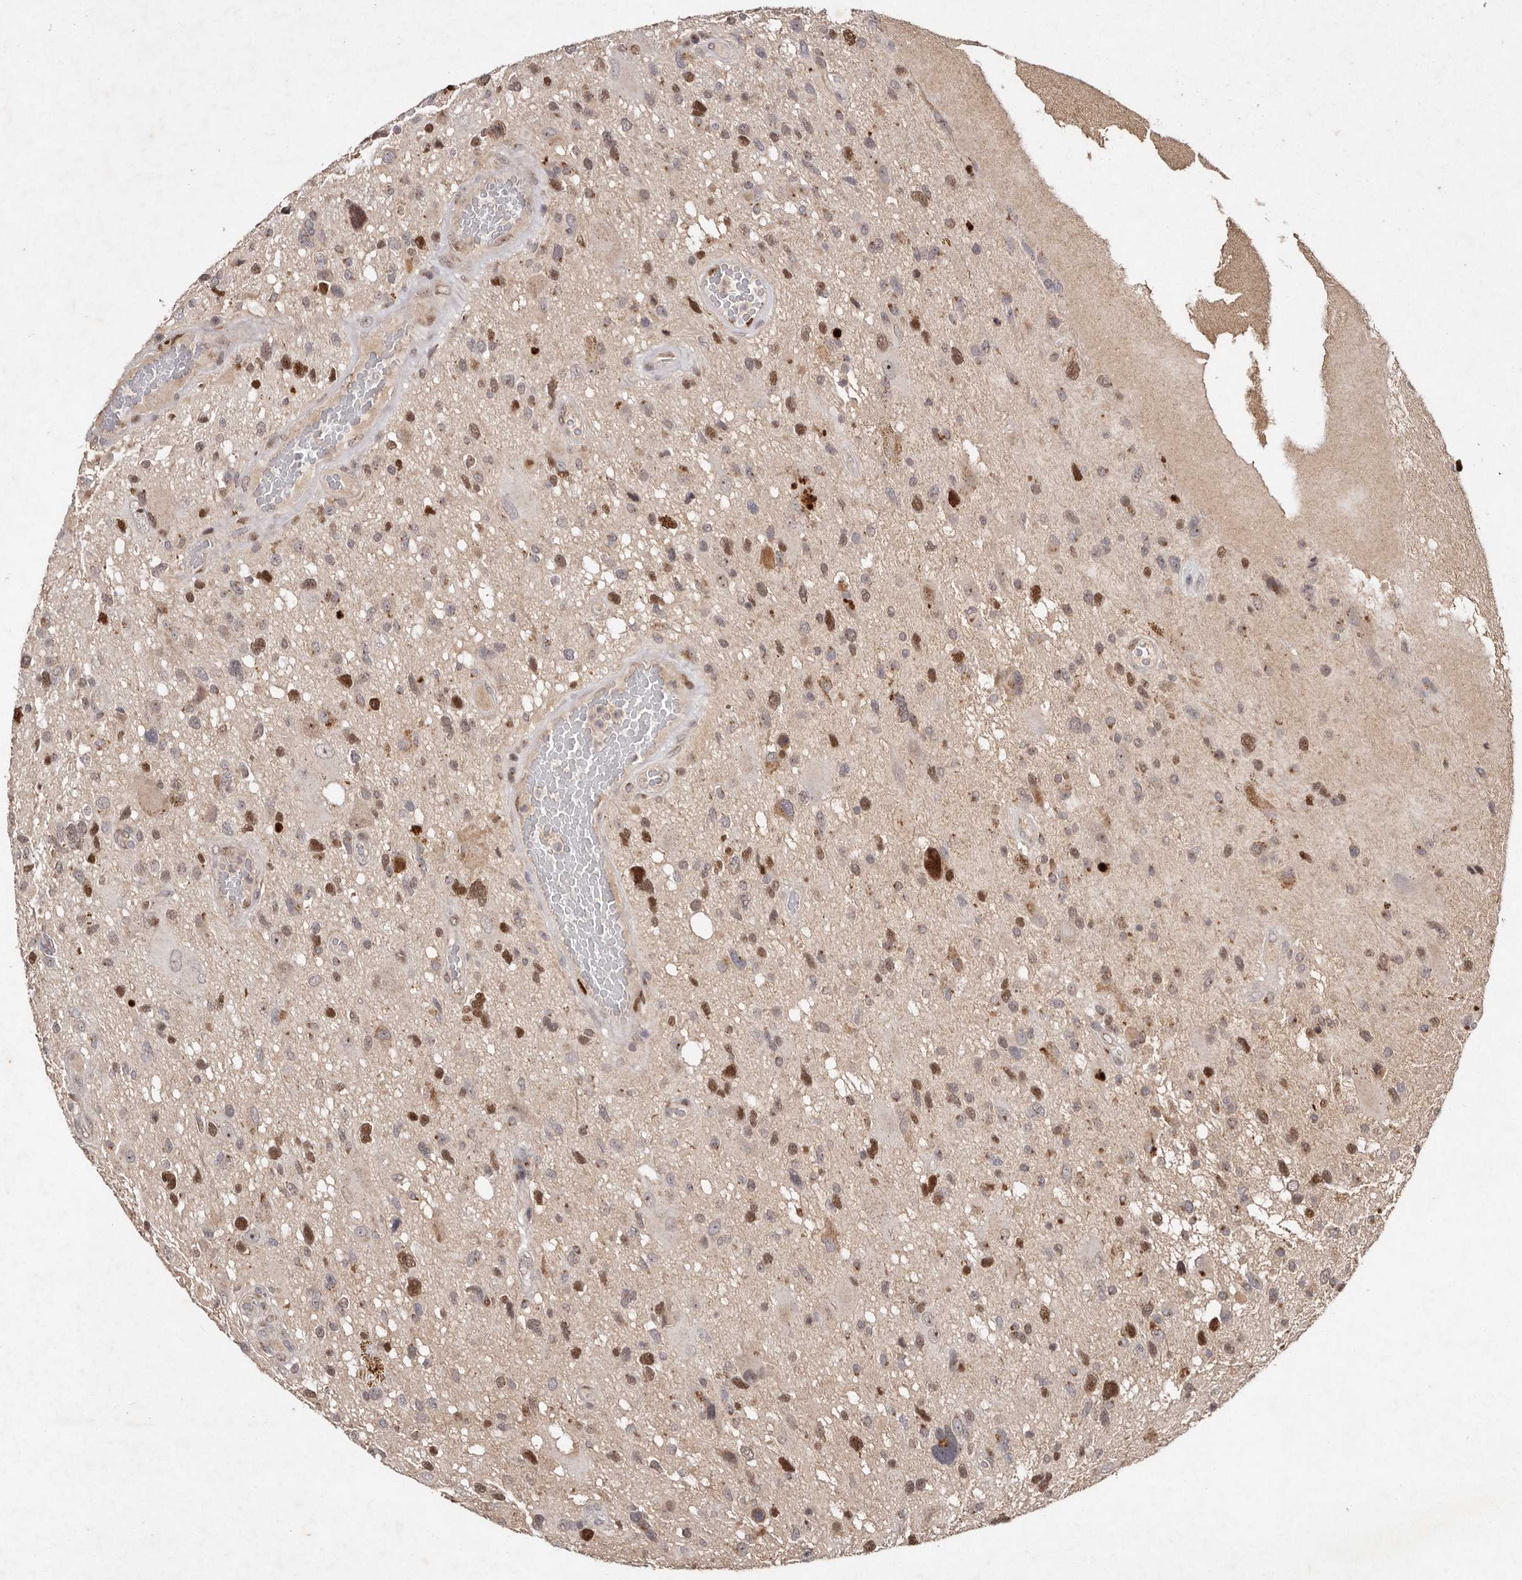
{"staining": {"intensity": "moderate", "quantity": "25%-75%", "location": "nuclear"}, "tissue": "glioma", "cell_type": "Tumor cells", "image_type": "cancer", "snomed": [{"axis": "morphology", "description": "Glioma, malignant, High grade"}, {"axis": "topography", "description": "Brain"}], "caption": "This histopathology image exhibits immunohistochemistry (IHC) staining of high-grade glioma (malignant), with medium moderate nuclear expression in approximately 25%-75% of tumor cells.", "gene": "KLF7", "patient": {"sex": "male", "age": 33}}